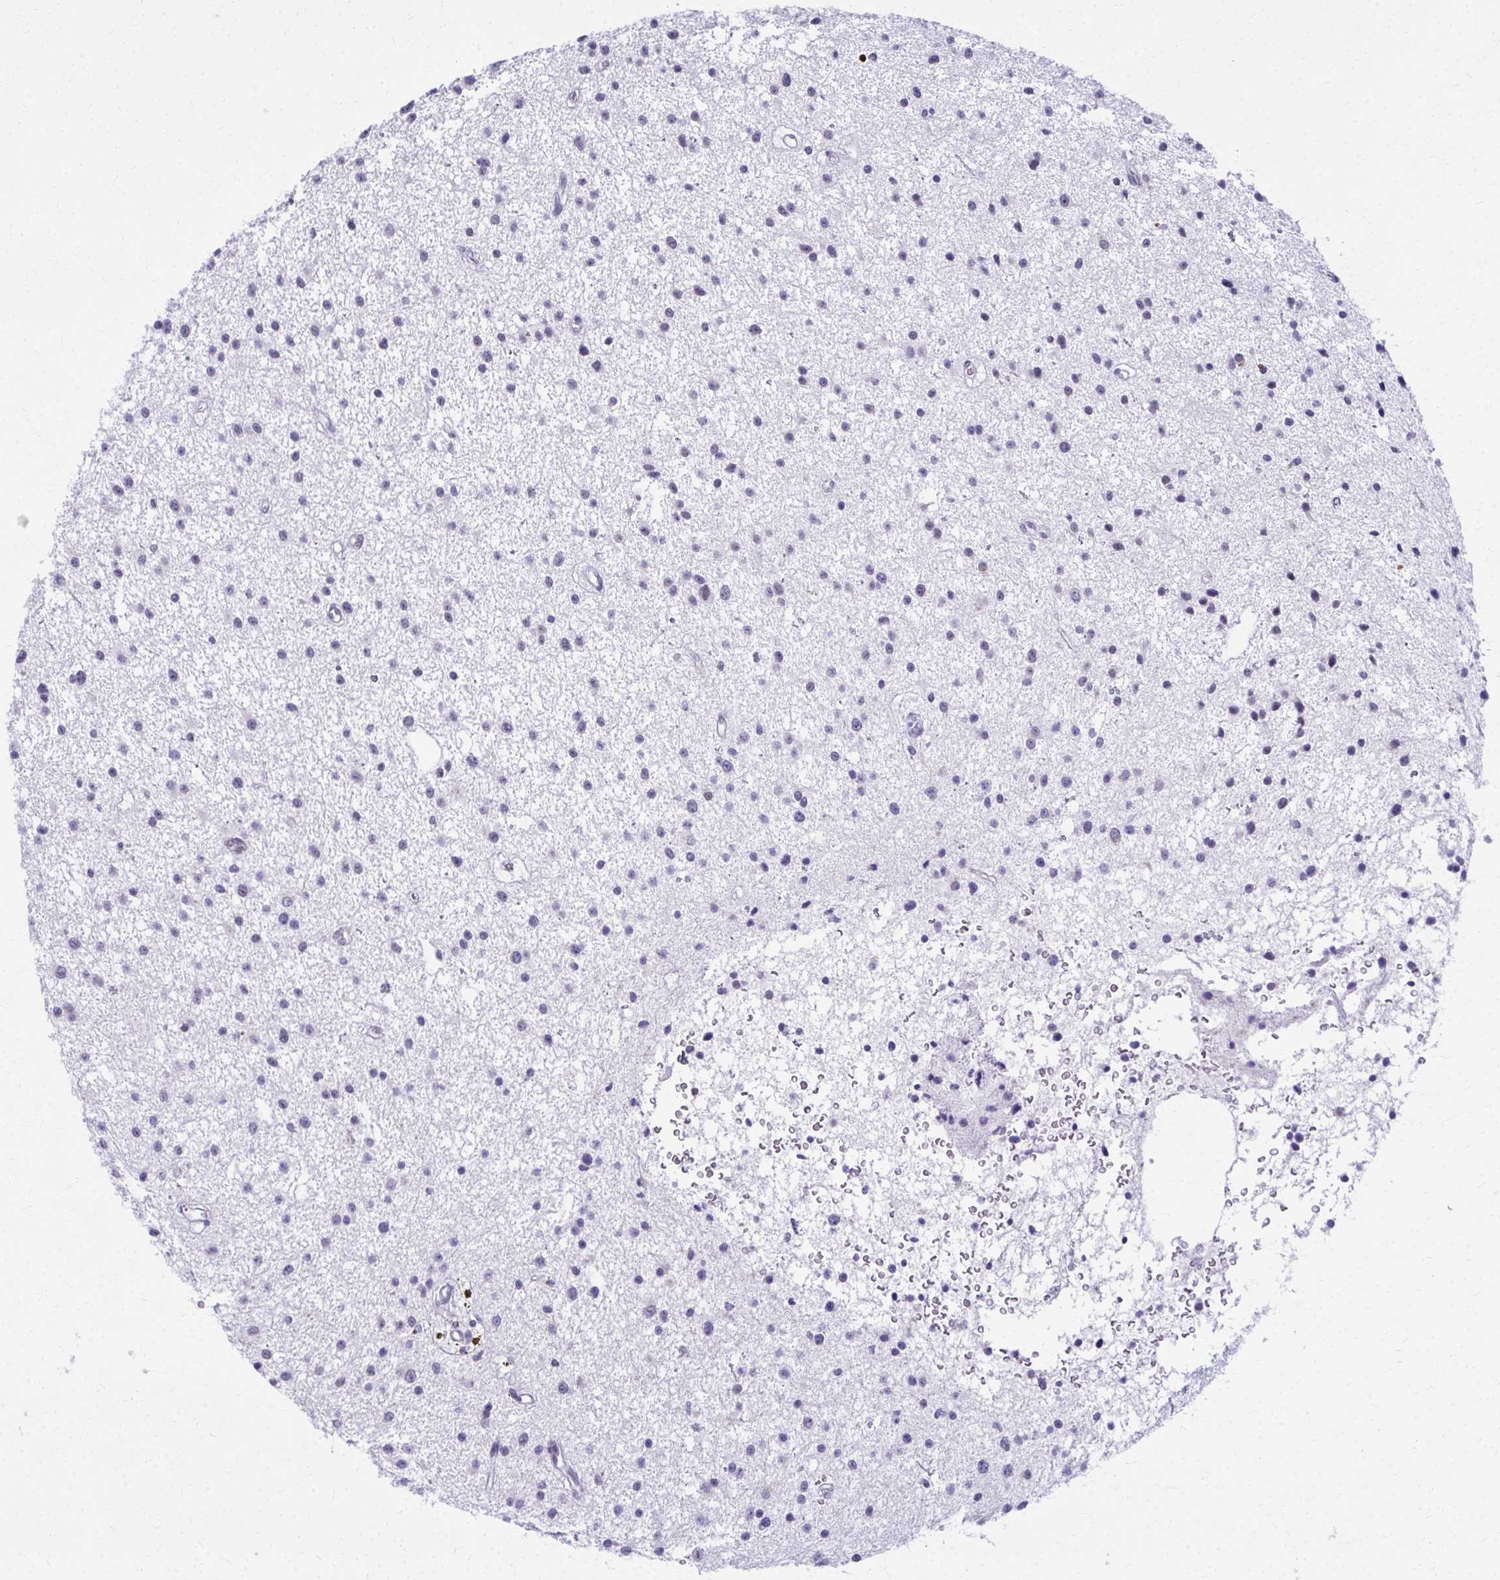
{"staining": {"intensity": "negative", "quantity": "none", "location": "none"}, "tissue": "glioma", "cell_type": "Tumor cells", "image_type": "cancer", "snomed": [{"axis": "morphology", "description": "Glioma, malignant, Low grade"}, {"axis": "topography", "description": "Brain"}], "caption": "Tumor cells show no significant protein staining in malignant glioma (low-grade). Nuclei are stained in blue.", "gene": "SCLY", "patient": {"sex": "male", "age": 43}}